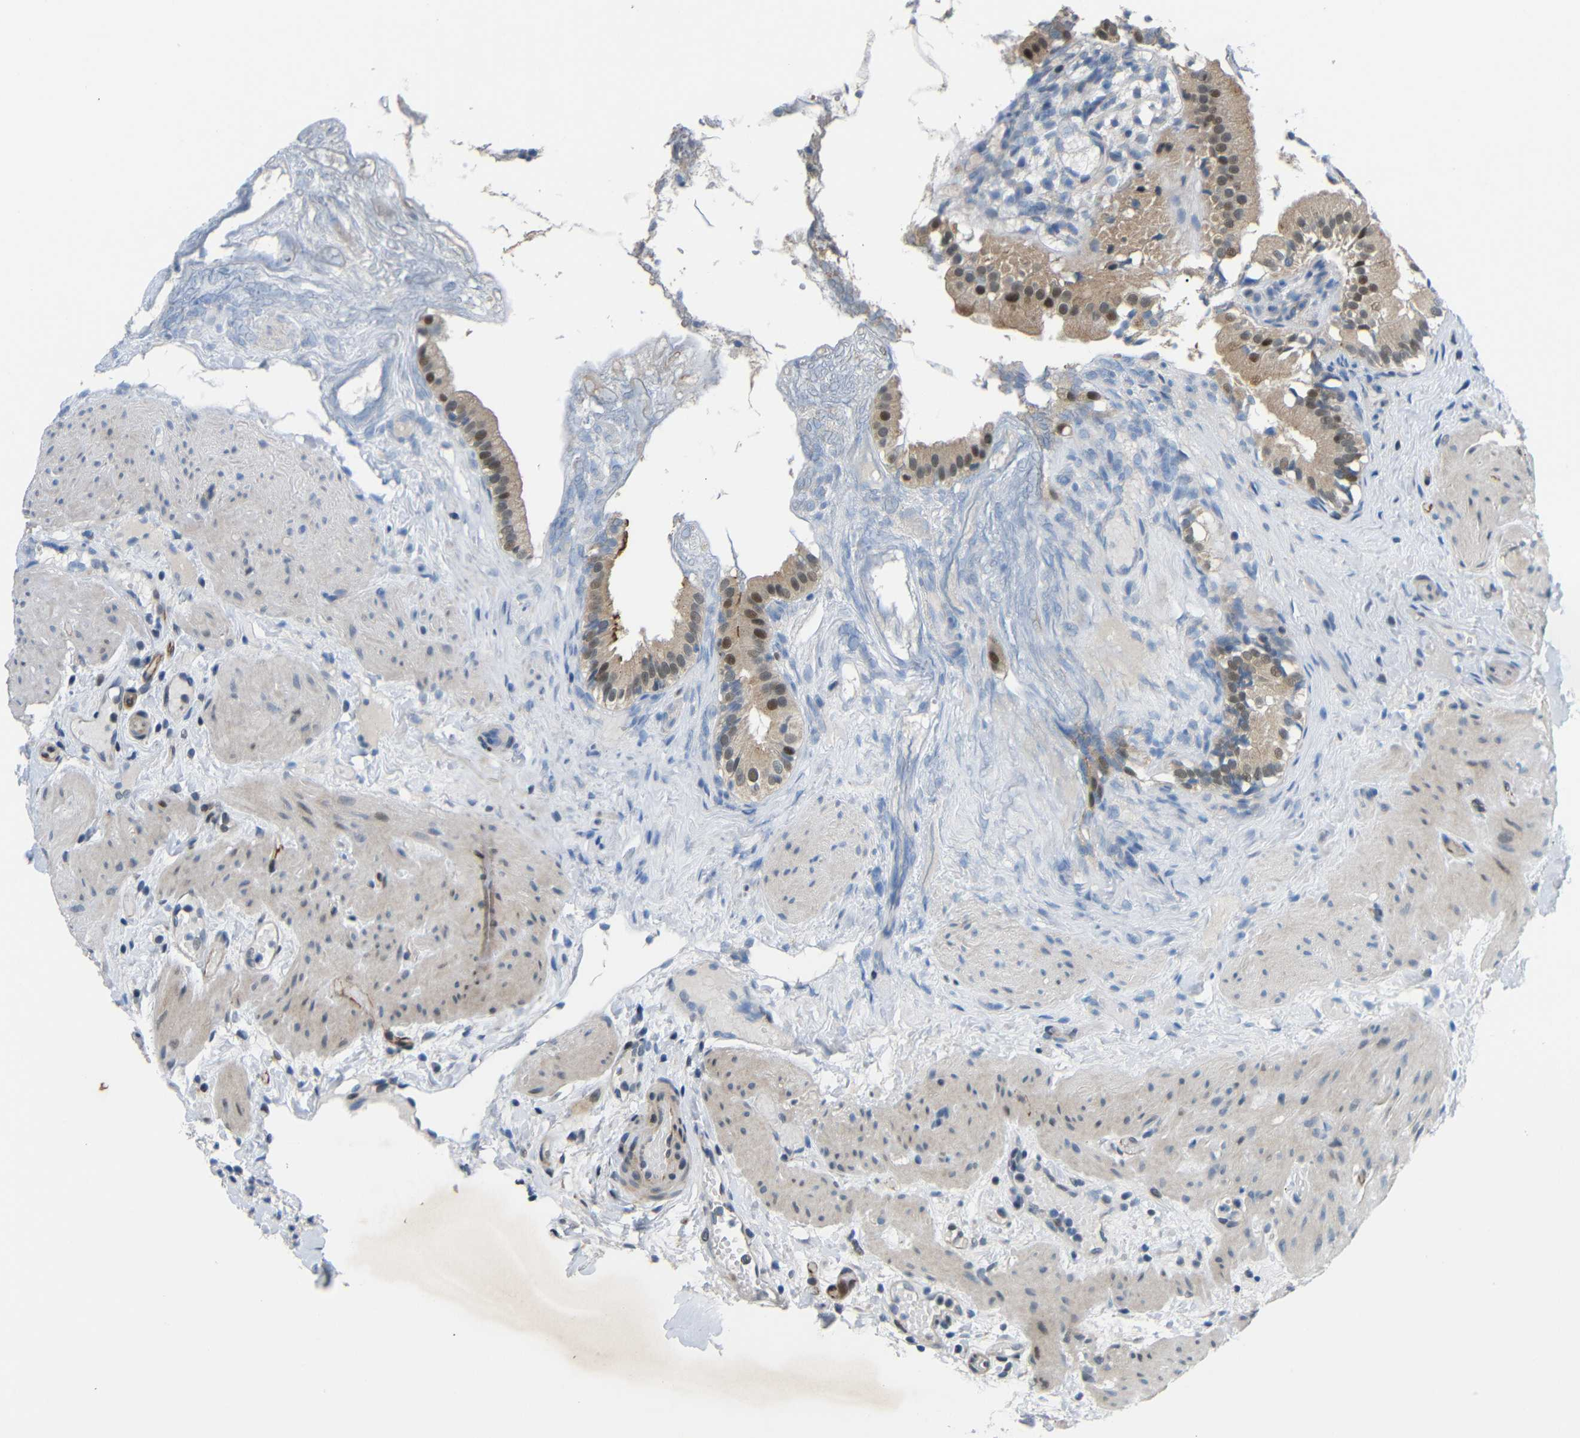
{"staining": {"intensity": "moderate", "quantity": ">75%", "location": "cytoplasmic/membranous,nuclear"}, "tissue": "gallbladder", "cell_type": "Glandular cells", "image_type": "normal", "snomed": [{"axis": "morphology", "description": "Normal tissue, NOS"}, {"axis": "topography", "description": "Gallbladder"}], "caption": "A brown stain labels moderate cytoplasmic/membranous,nuclear staining of a protein in glandular cells of benign gallbladder. (DAB (3,3'-diaminobenzidine) IHC, brown staining for protein, blue staining for nuclei).", "gene": "SYDE1", "patient": {"sex": "female", "age": 26}}